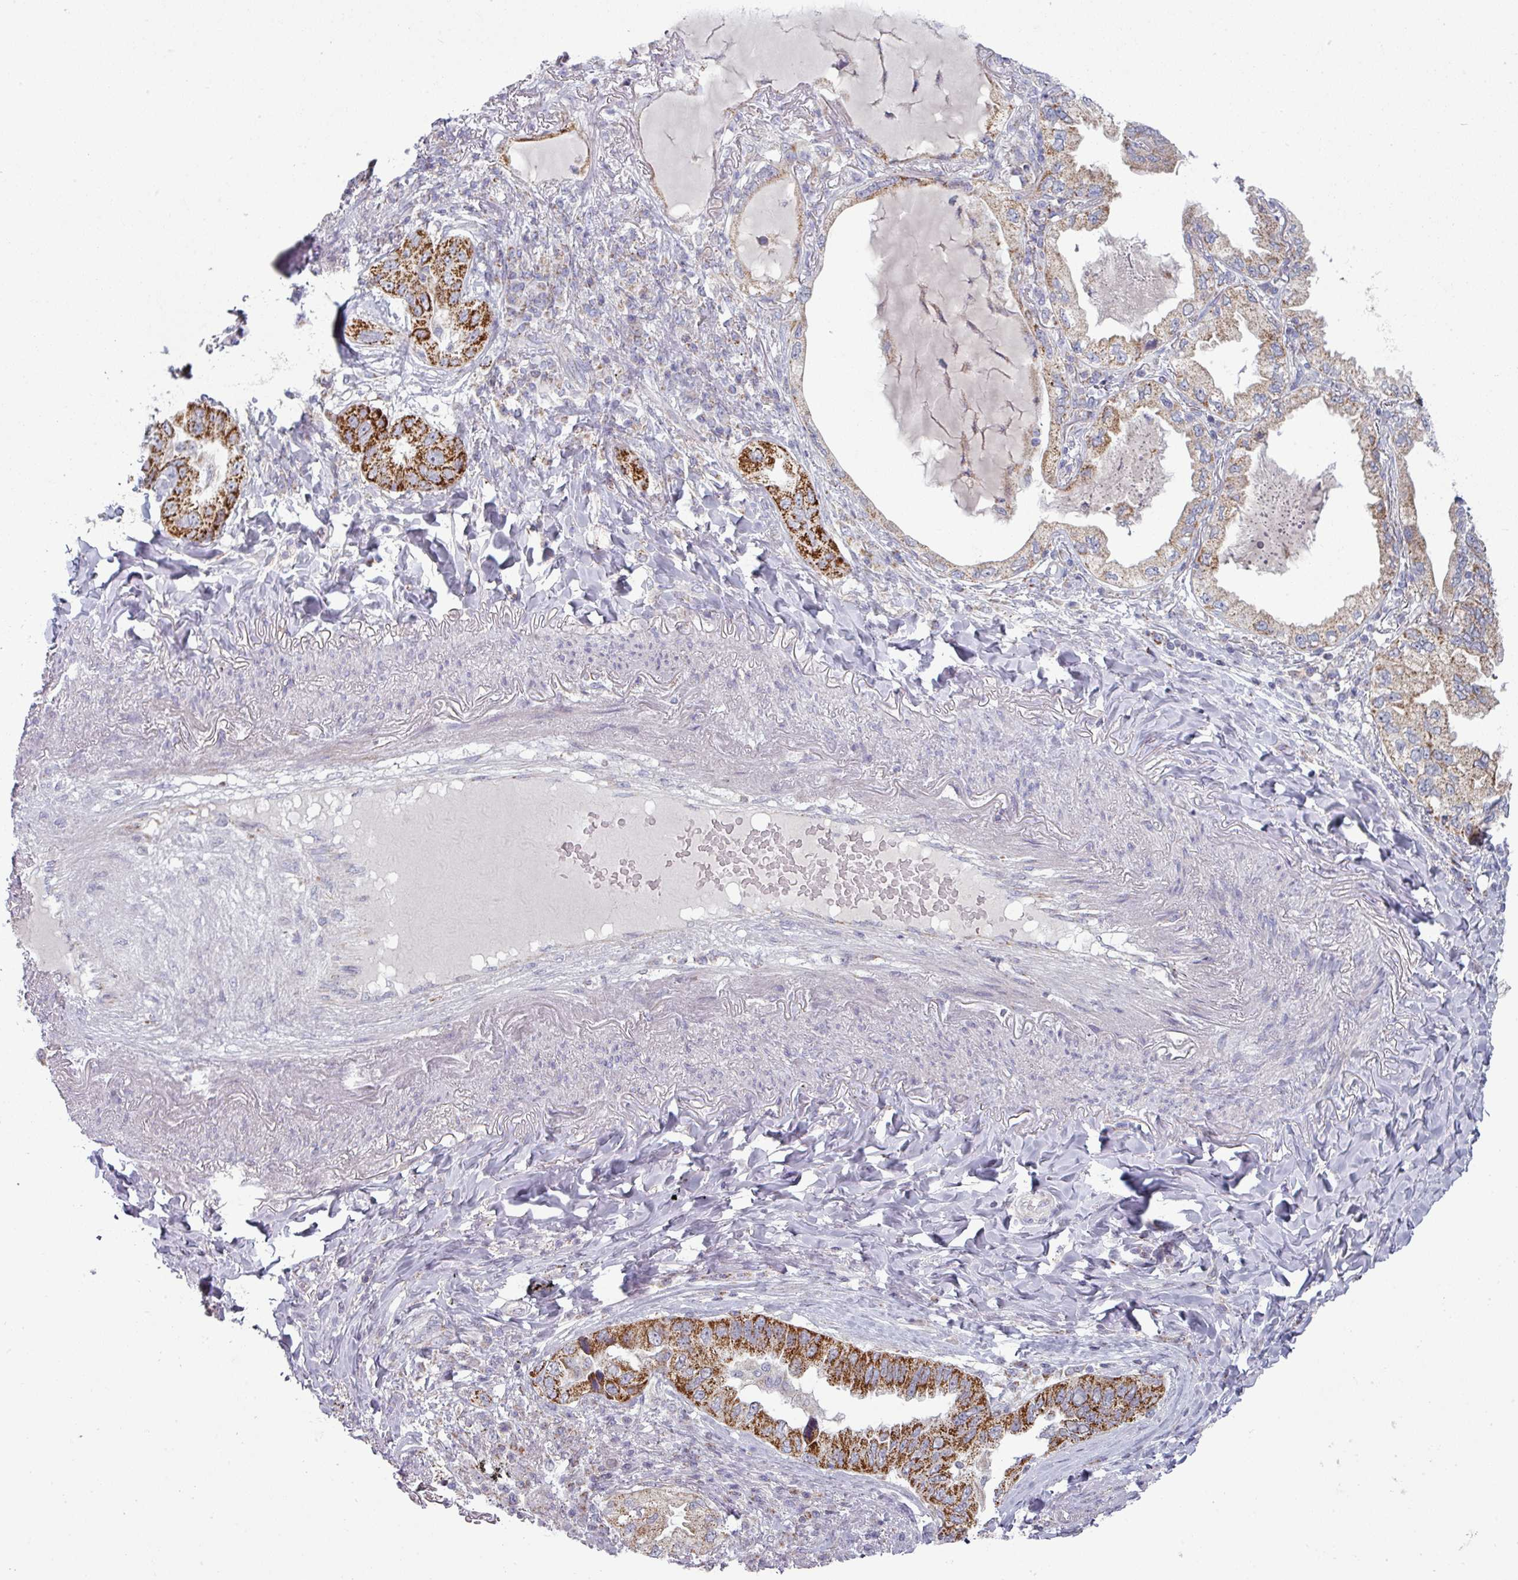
{"staining": {"intensity": "strong", "quantity": ">75%", "location": "cytoplasmic/membranous"}, "tissue": "lung cancer", "cell_type": "Tumor cells", "image_type": "cancer", "snomed": [{"axis": "morphology", "description": "Adenocarcinoma, NOS"}, {"axis": "topography", "description": "Lung"}], "caption": "This is an image of immunohistochemistry (IHC) staining of adenocarcinoma (lung), which shows strong positivity in the cytoplasmic/membranous of tumor cells.", "gene": "ZNF615", "patient": {"sex": "female", "age": 69}}